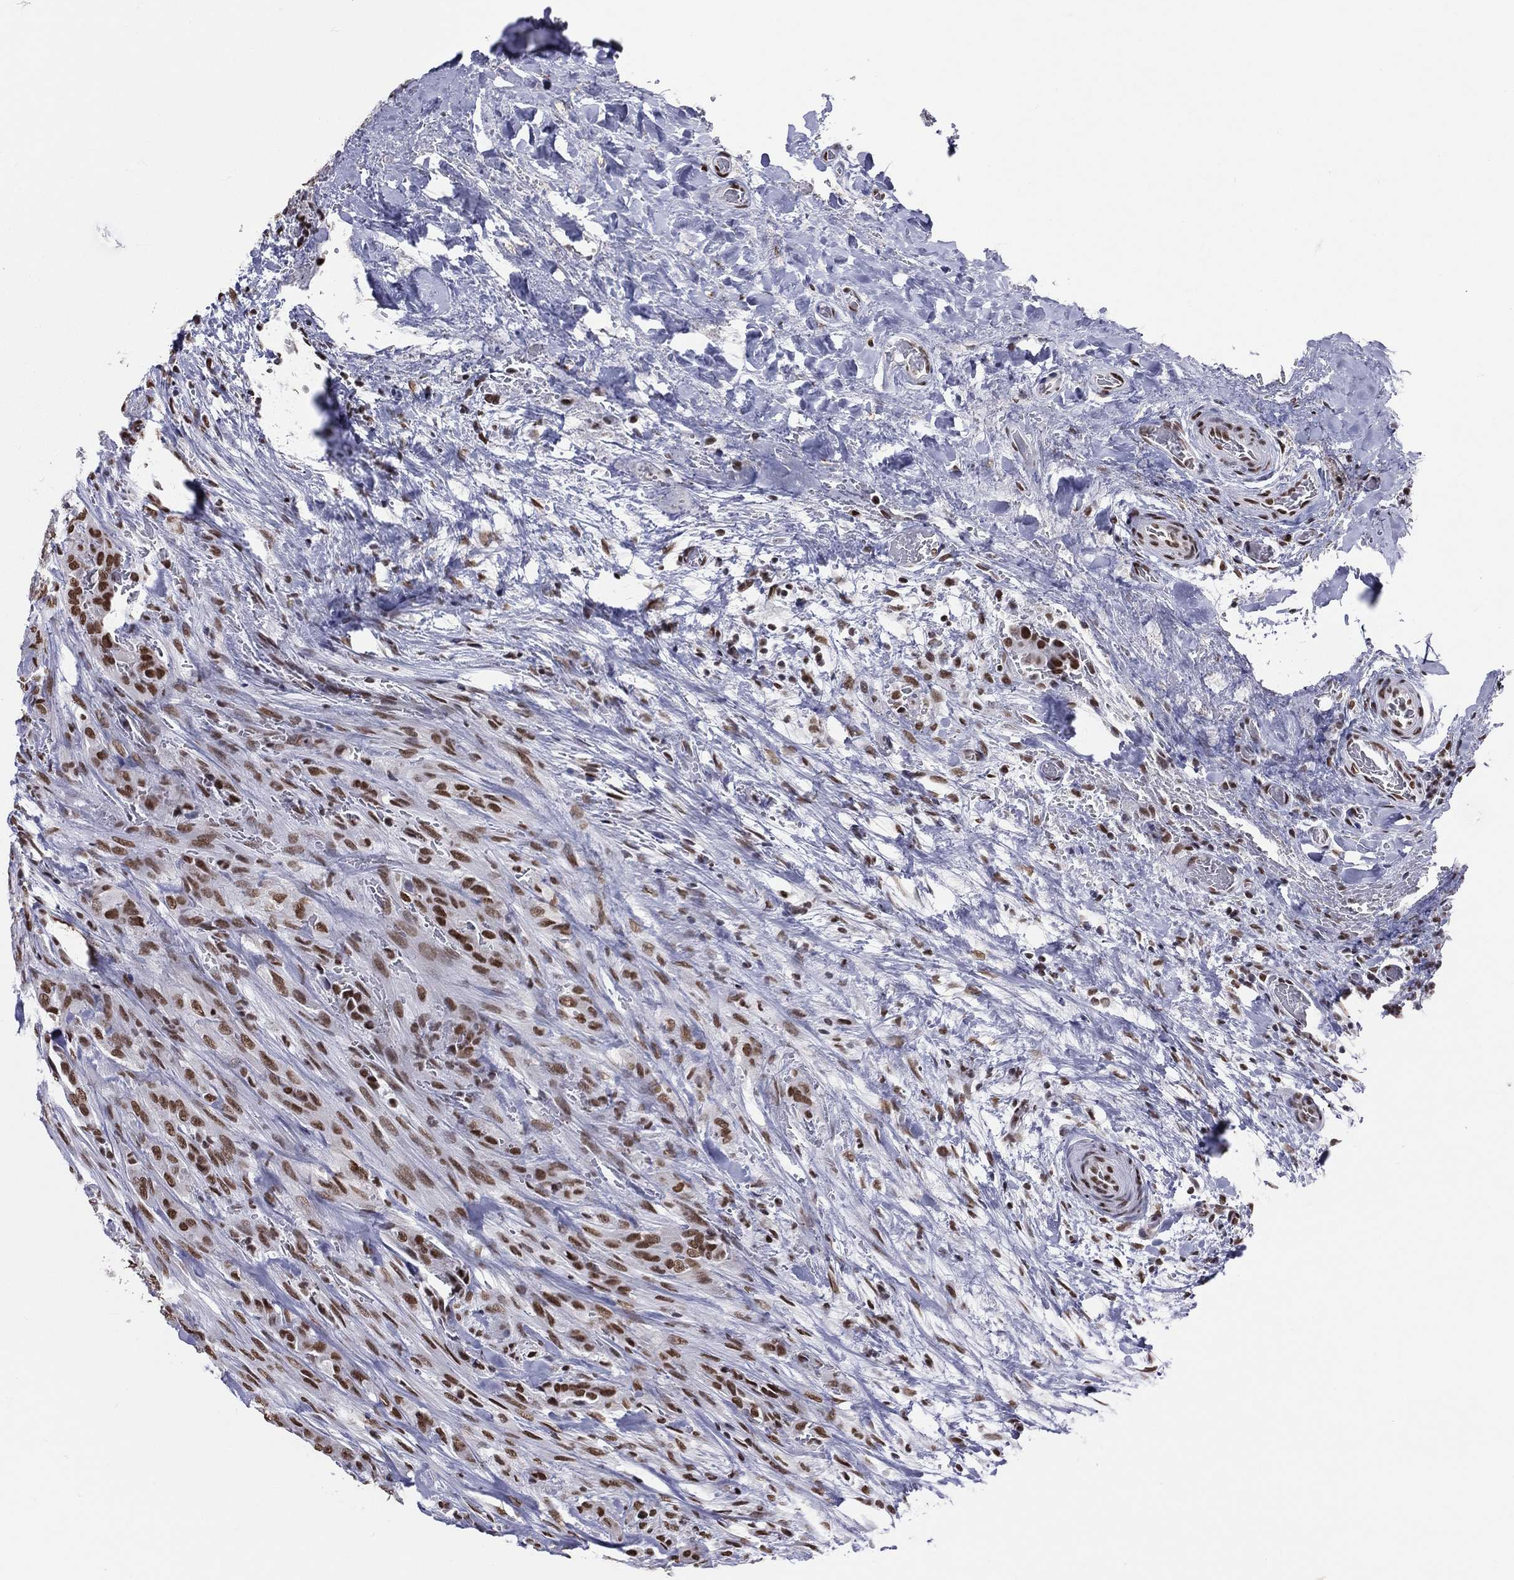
{"staining": {"intensity": "strong", "quantity": ">75%", "location": "nuclear"}, "tissue": "thyroid cancer", "cell_type": "Tumor cells", "image_type": "cancer", "snomed": [{"axis": "morphology", "description": "Papillary adenocarcinoma, NOS"}, {"axis": "topography", "description": "Thyroid gland"}], "caption": "This histopathology image displays immunohistochemistry (IHC) staining of human thyroid papillary adenocarcinoma, with high strong nuclear positivity in about >75% of tumor cells.", "gene": "ZNF7", "patient": {"sex": "male", "age": 61}}